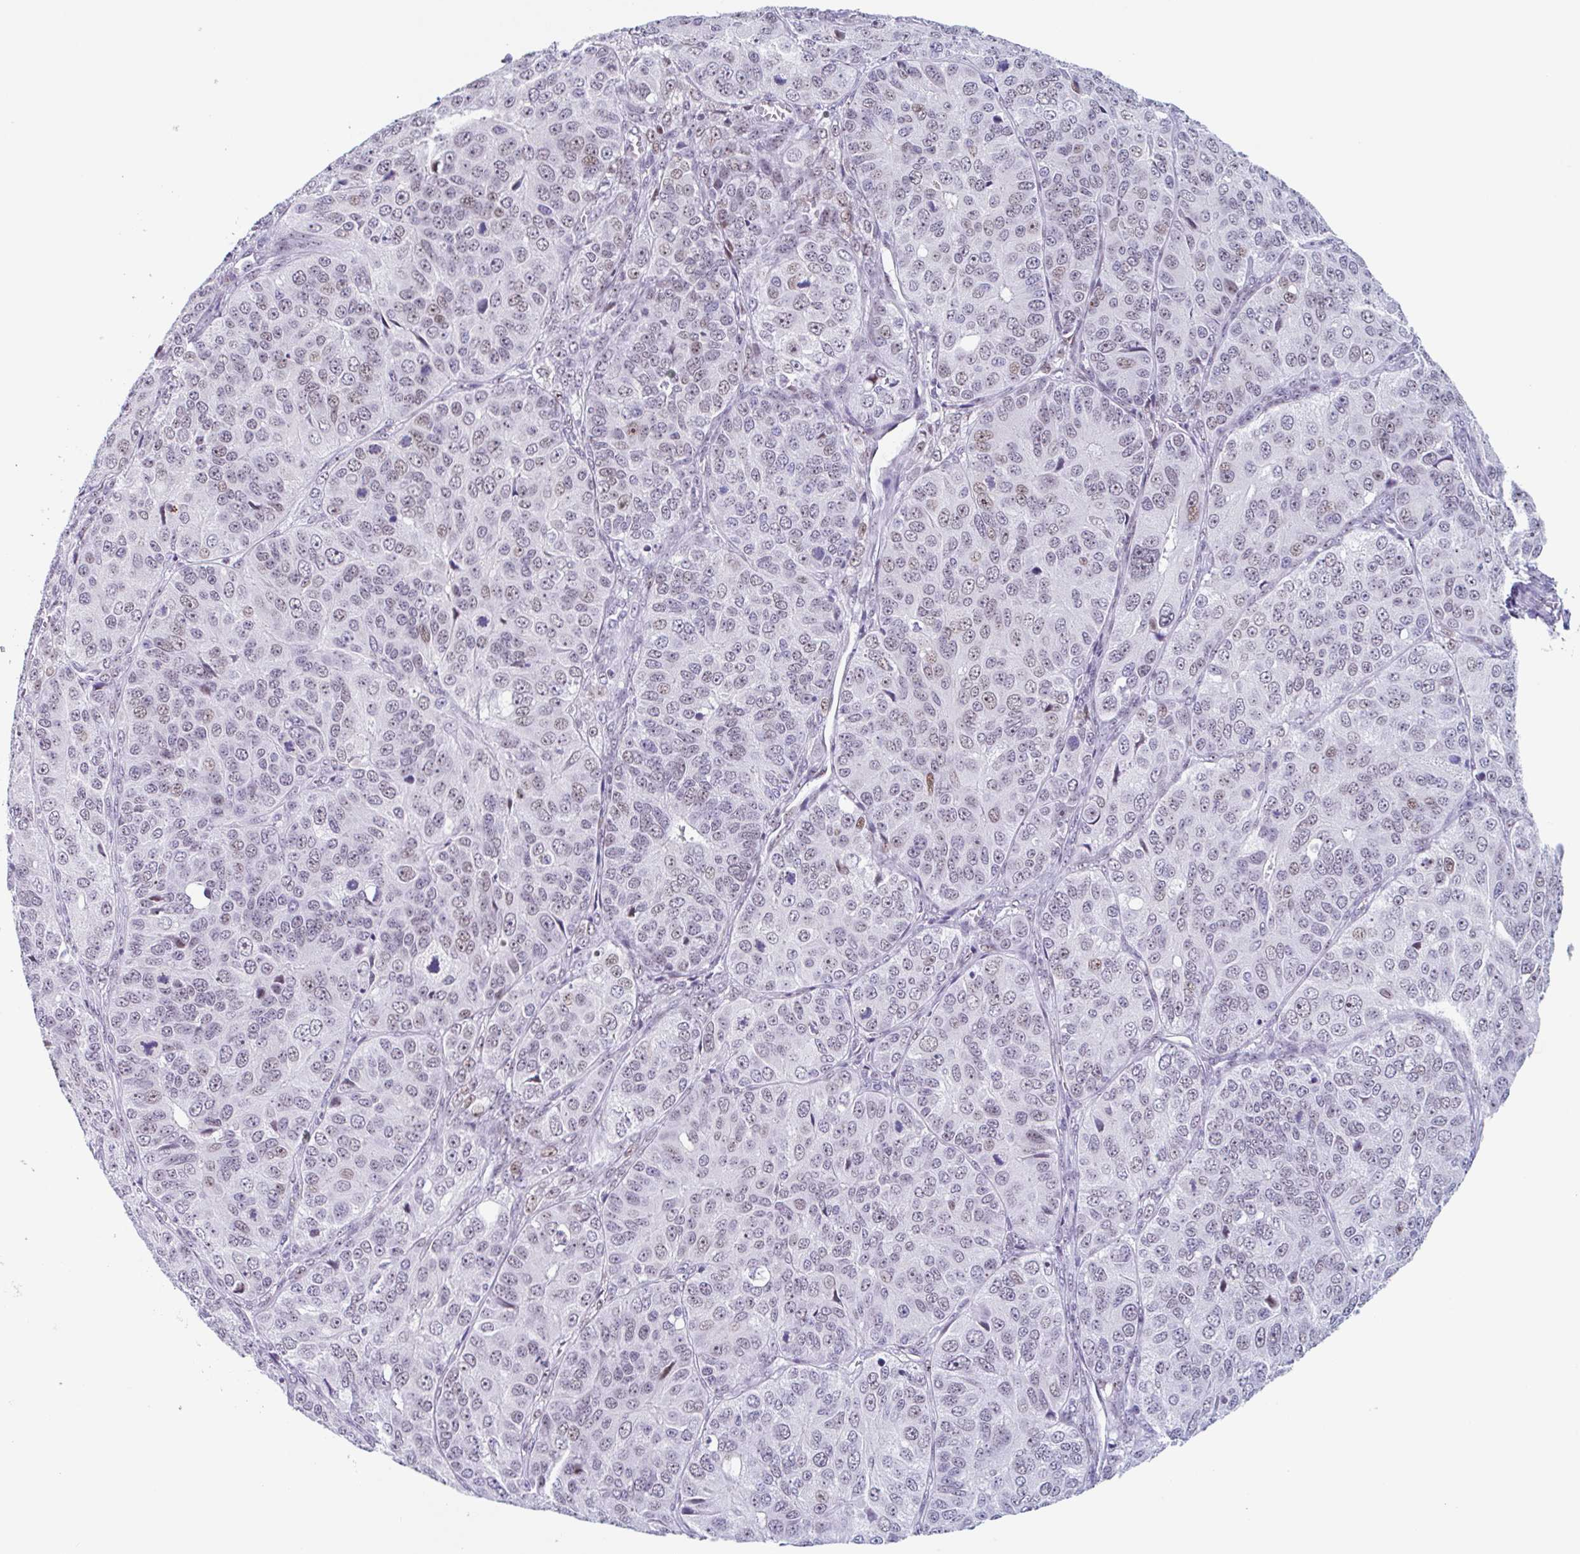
{"staining": {"intensity": "weak", "quantity": "25%-75%", "location": "nuclear"}, "tissue": "ovarian cancer", "cell_type": "Tumor cells", "image_type": "cancer", "snomed": [{"axis": "morphology", "description": "Carcinoma, endometroid"}, {"axis": "topography", "description": "Ovary"}], "caption": "High-magnification brightfield microscopy of ovarian cancer stained with DAB (brown) and counterstained with hematoxylin (blue). tumor cells exhibit weak nuclear expression is appreciated in approximately25%-75% of cells.", "gene": "LENG9", "patient": {"sex": "female", "age": 51}}